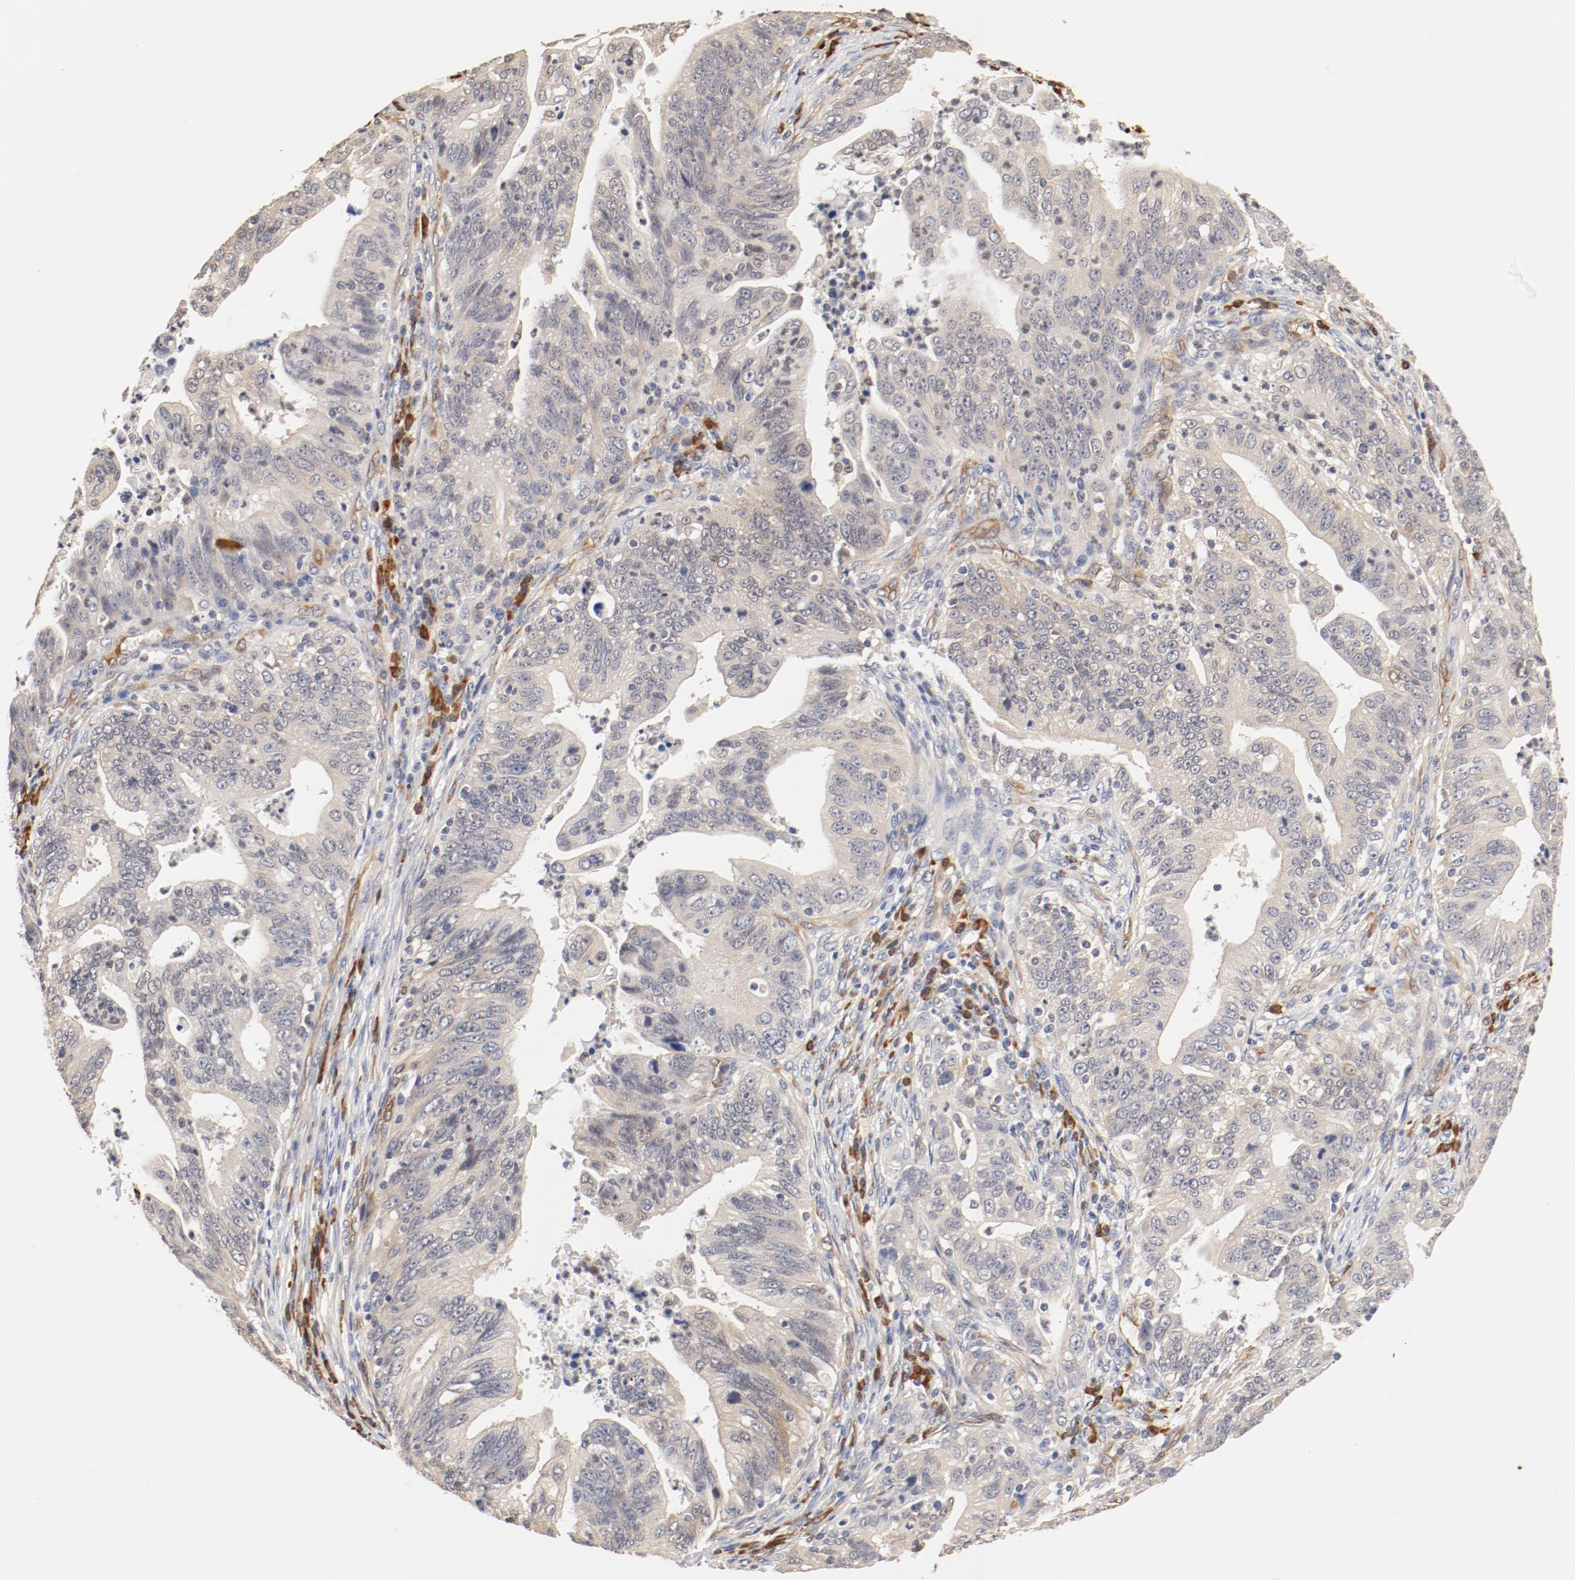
{"staining": {"intensity": "weak", "quantity": ">75%", "location": "cytoplasmic/membranous"}, "tissue": "stomach cancer", "cell_type": "Tumor cells", "image_type": "cancer", "snomed": [{"axis": "morphology", "description": "Adenocarcinoma, NOS"}, {"axis": "topography", "description": "Stomach, upper"}], "caption": "This image exhibits stomach adenocarcinoma stained with IHC to label a protein in brown. The cytoplasmic/membranous of tumor cells show weak positivity for the protein. Nuclei are counter-stained blue.", "gene": "UBE2J1", "patient": {"sex": "female", "age": 50}}